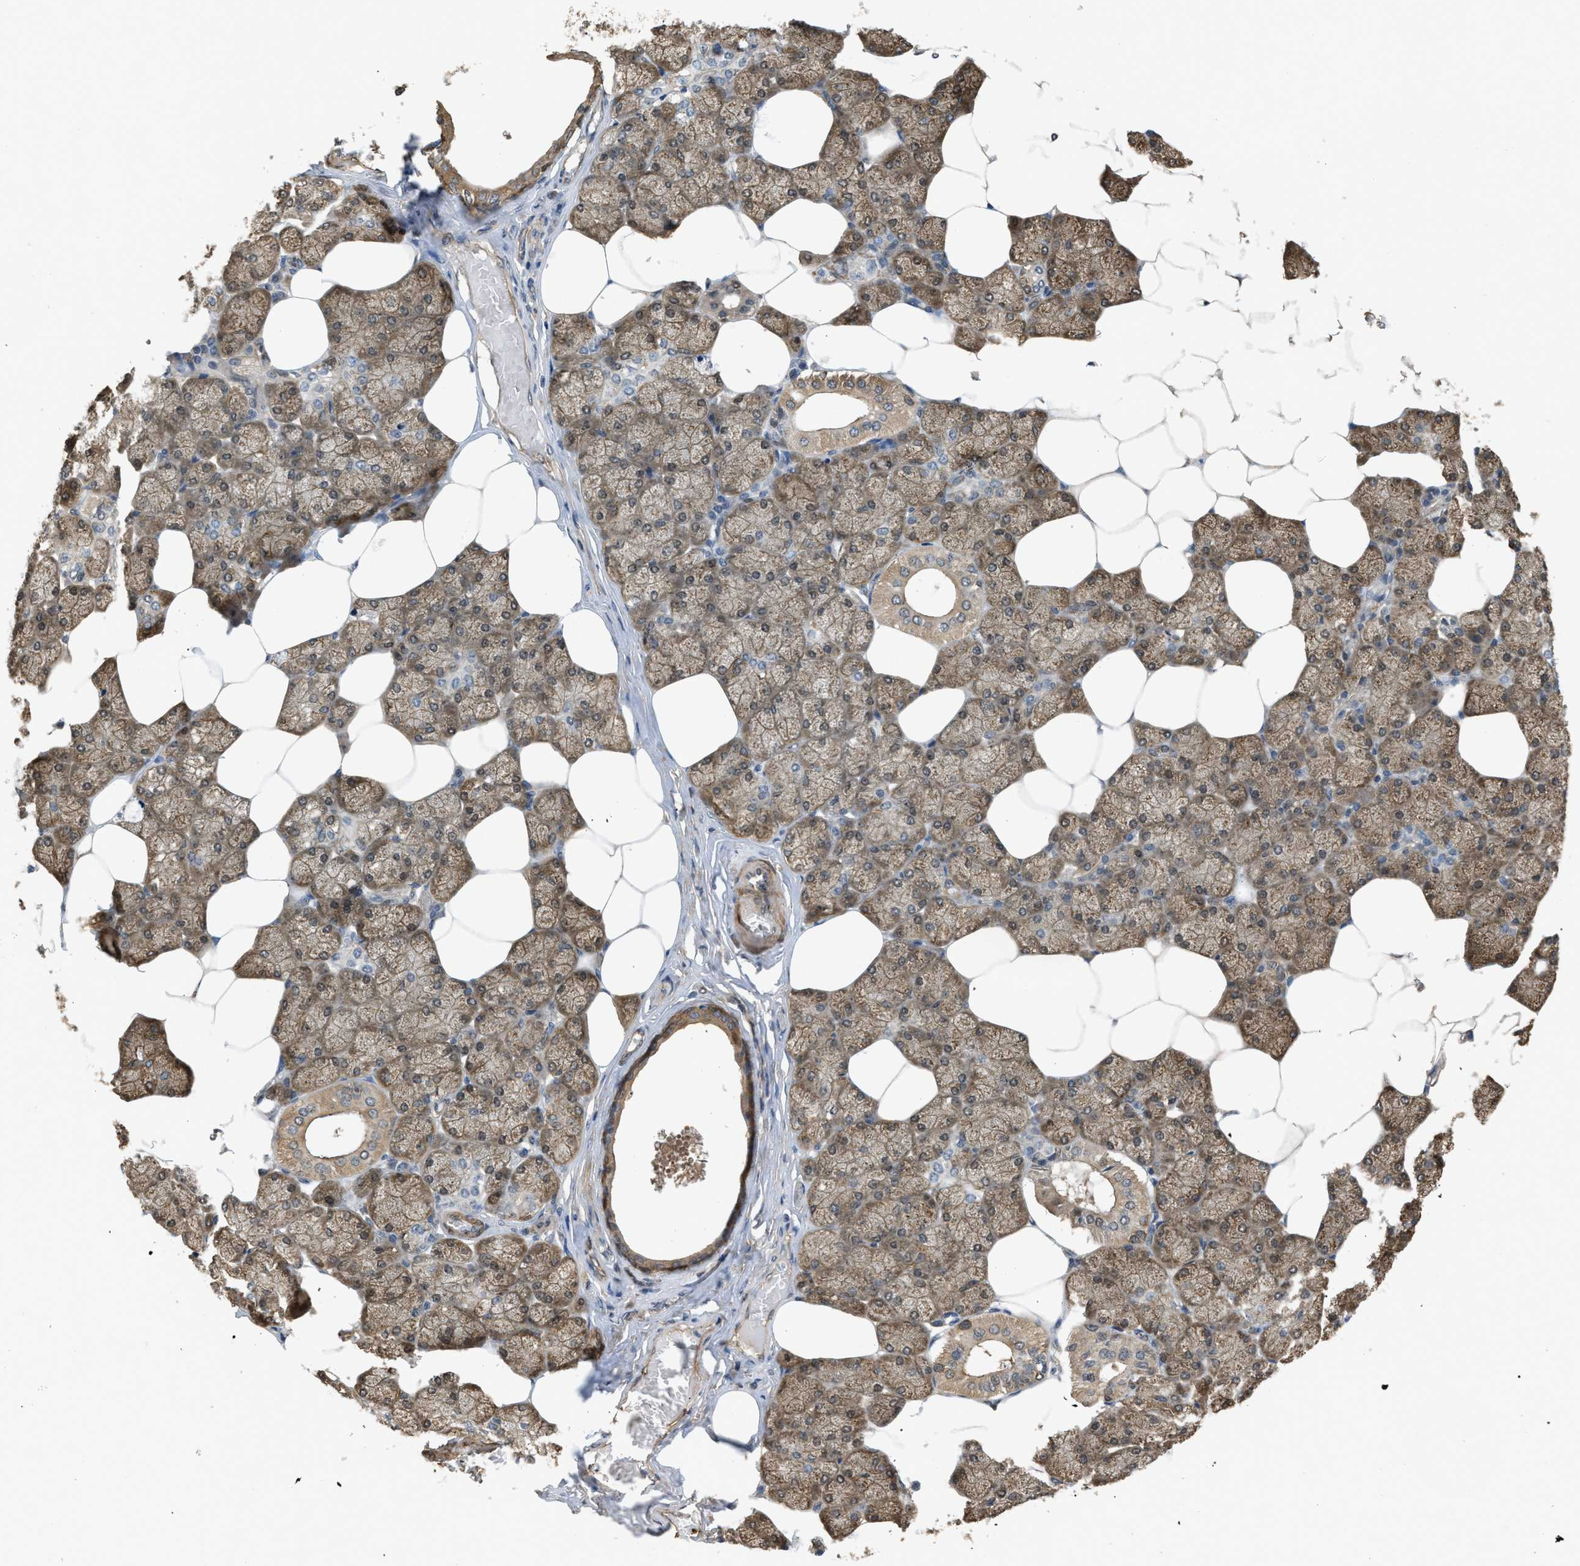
{"staining": {"intensity": "moderate", "quantity": ">75%", "location": "cytoplasmic/membranous"}, "tissue": "salivary gland", "cell_type": "Glandular cells", "image_type": "normal", "snomed": [{"axis": "morphology", "description": "Normal tissue, NOS"}, {"axis": "topography", "description": "Salivary gland"}], "caption": "Protein staining displays moderate cytoplasmic/membranous expression in approximately >75% of glandular cells in normal salivary gland. The protein of interest is stained brown, and the nuclei are stained in blue (DAB IHC with brightfield microscopy, high magnification).", "gene": "BAG3", "patient": {"sex": "male", "age": 62}}